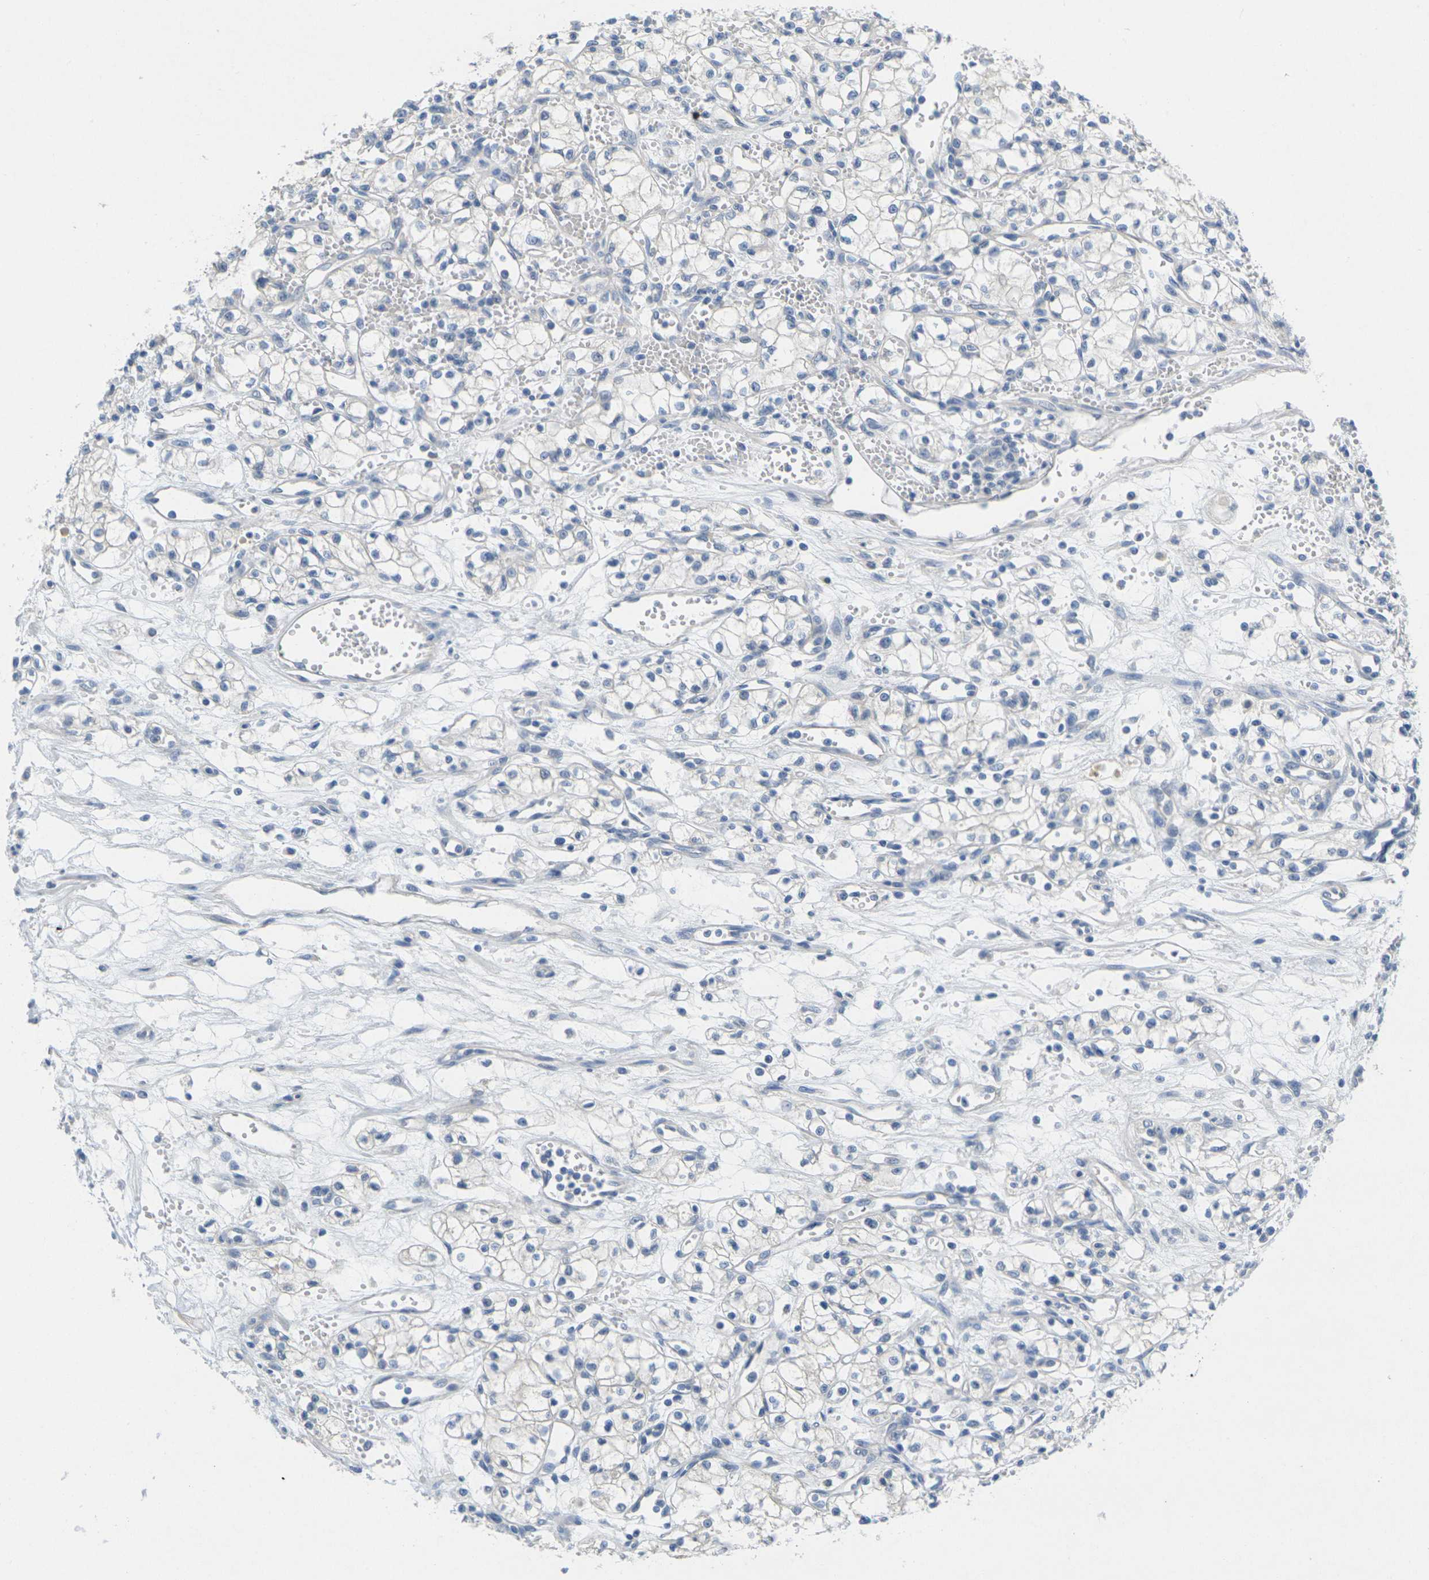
{"staining": {"intensity": "negative", "quantity": "none", "location": "none"}, "tissue": "renal cancer", "cell_type": "Tumor cells", "image_type": "cancer", "snomed": [{"axis": "morphology", "description": "Normal tissue, NOS"}, {"axis": "morphology", "description": "Adenocarcinoma, NOS"}, {"axis": "topography", "description": "Kidney"}], "caption": "An image of human renal cancer (adenocarcinoma) is negative for staining in tumor cells.", "gene": "TNNI3", "patient": {"sex": "male", "age": 59}}